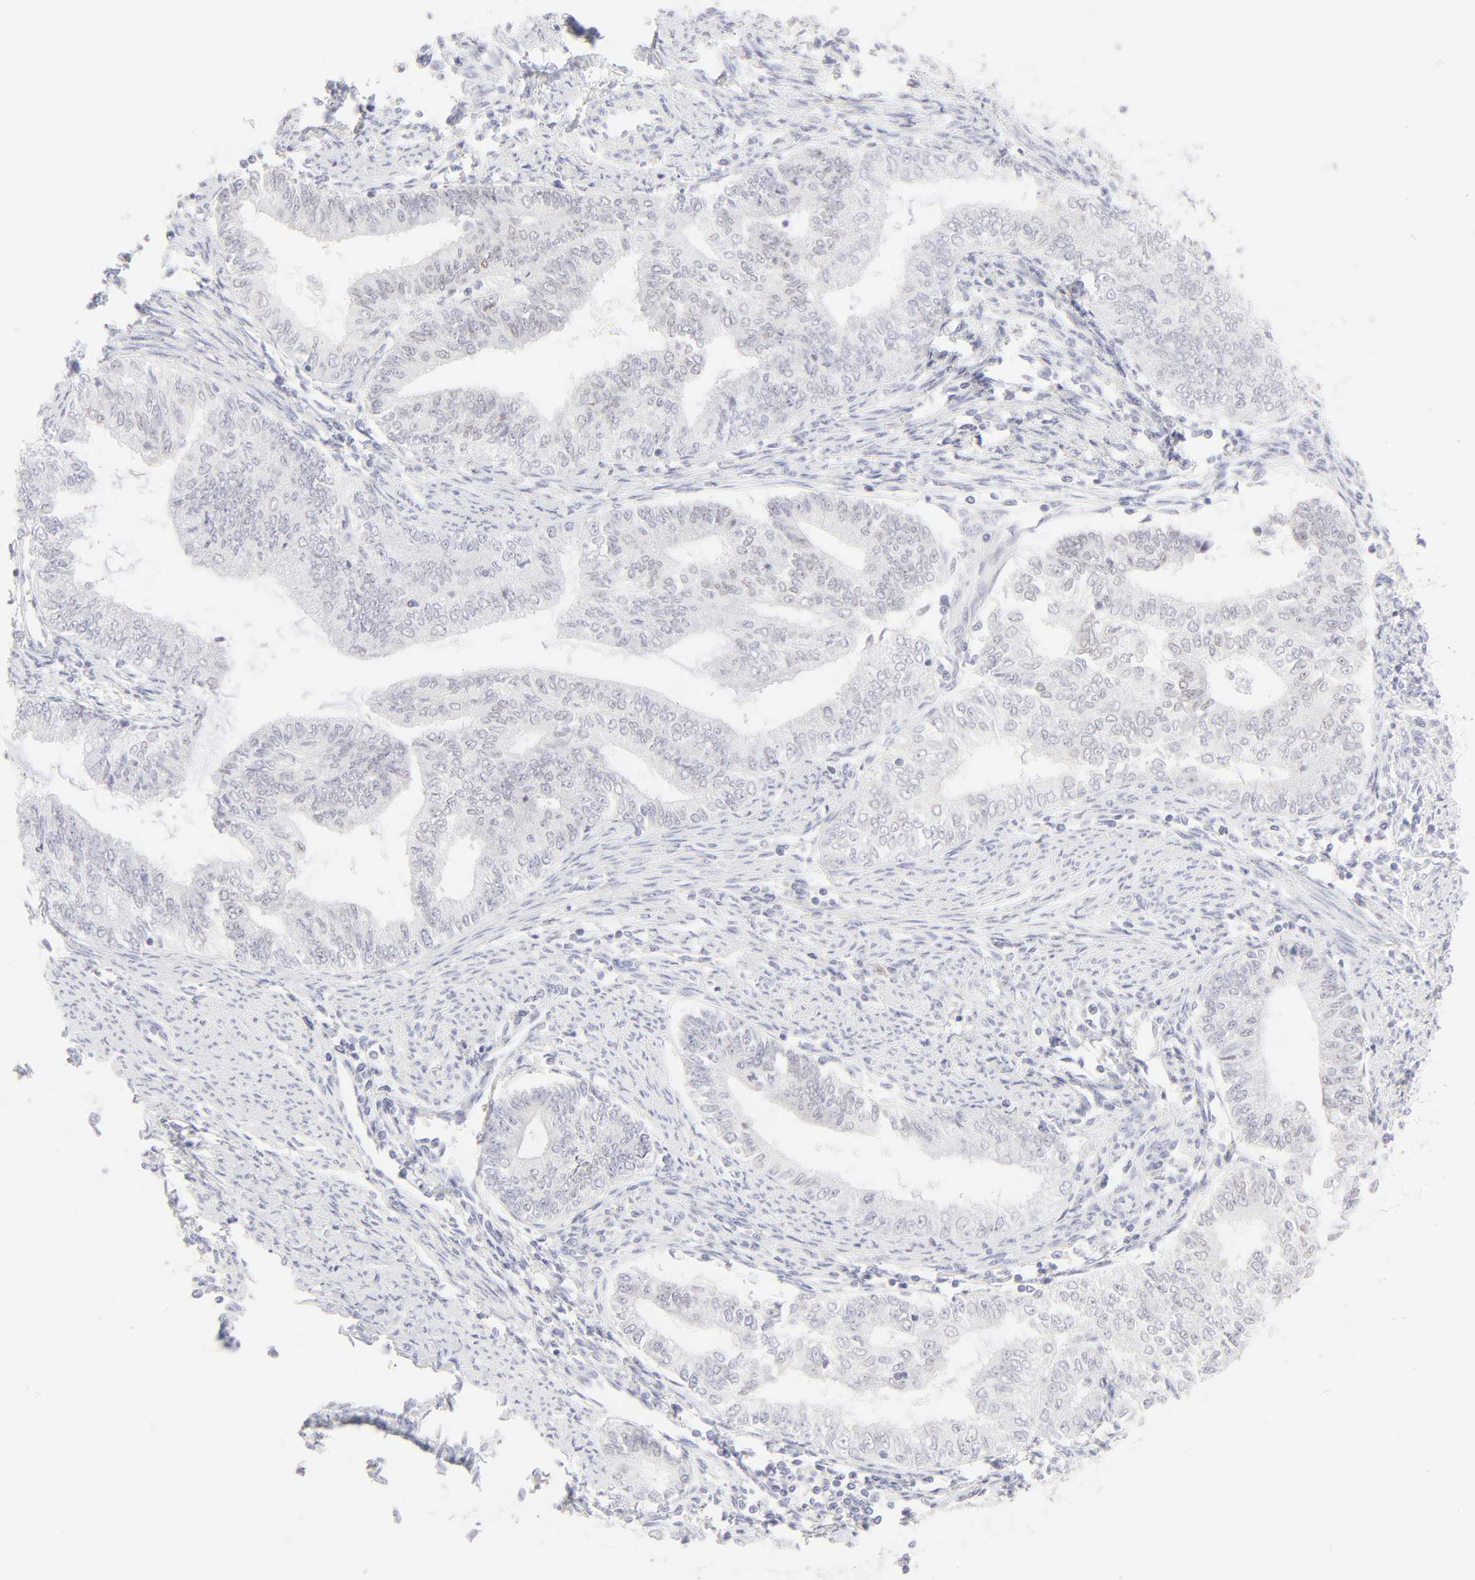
{"staining": {"intensity": "weak", "quantity": "<25%", "location": "nuclear"}, "tissue": "endometrial cancer", "cell_type": "Tumor cells", "image_type": "cancer", "snomed": [{"axis": "morphology", "description": "Adenocarcinoma, NOS"}, {"axis": "topography", "description": "Endometrium"}], "caption": "Human endometrial cancer (adenocarcinoma) stained for a protein using immunohistochemistry displays no staining in tumor cells.", "gene": "ELF3", "patient": {"sex": "female", "age": 66}}